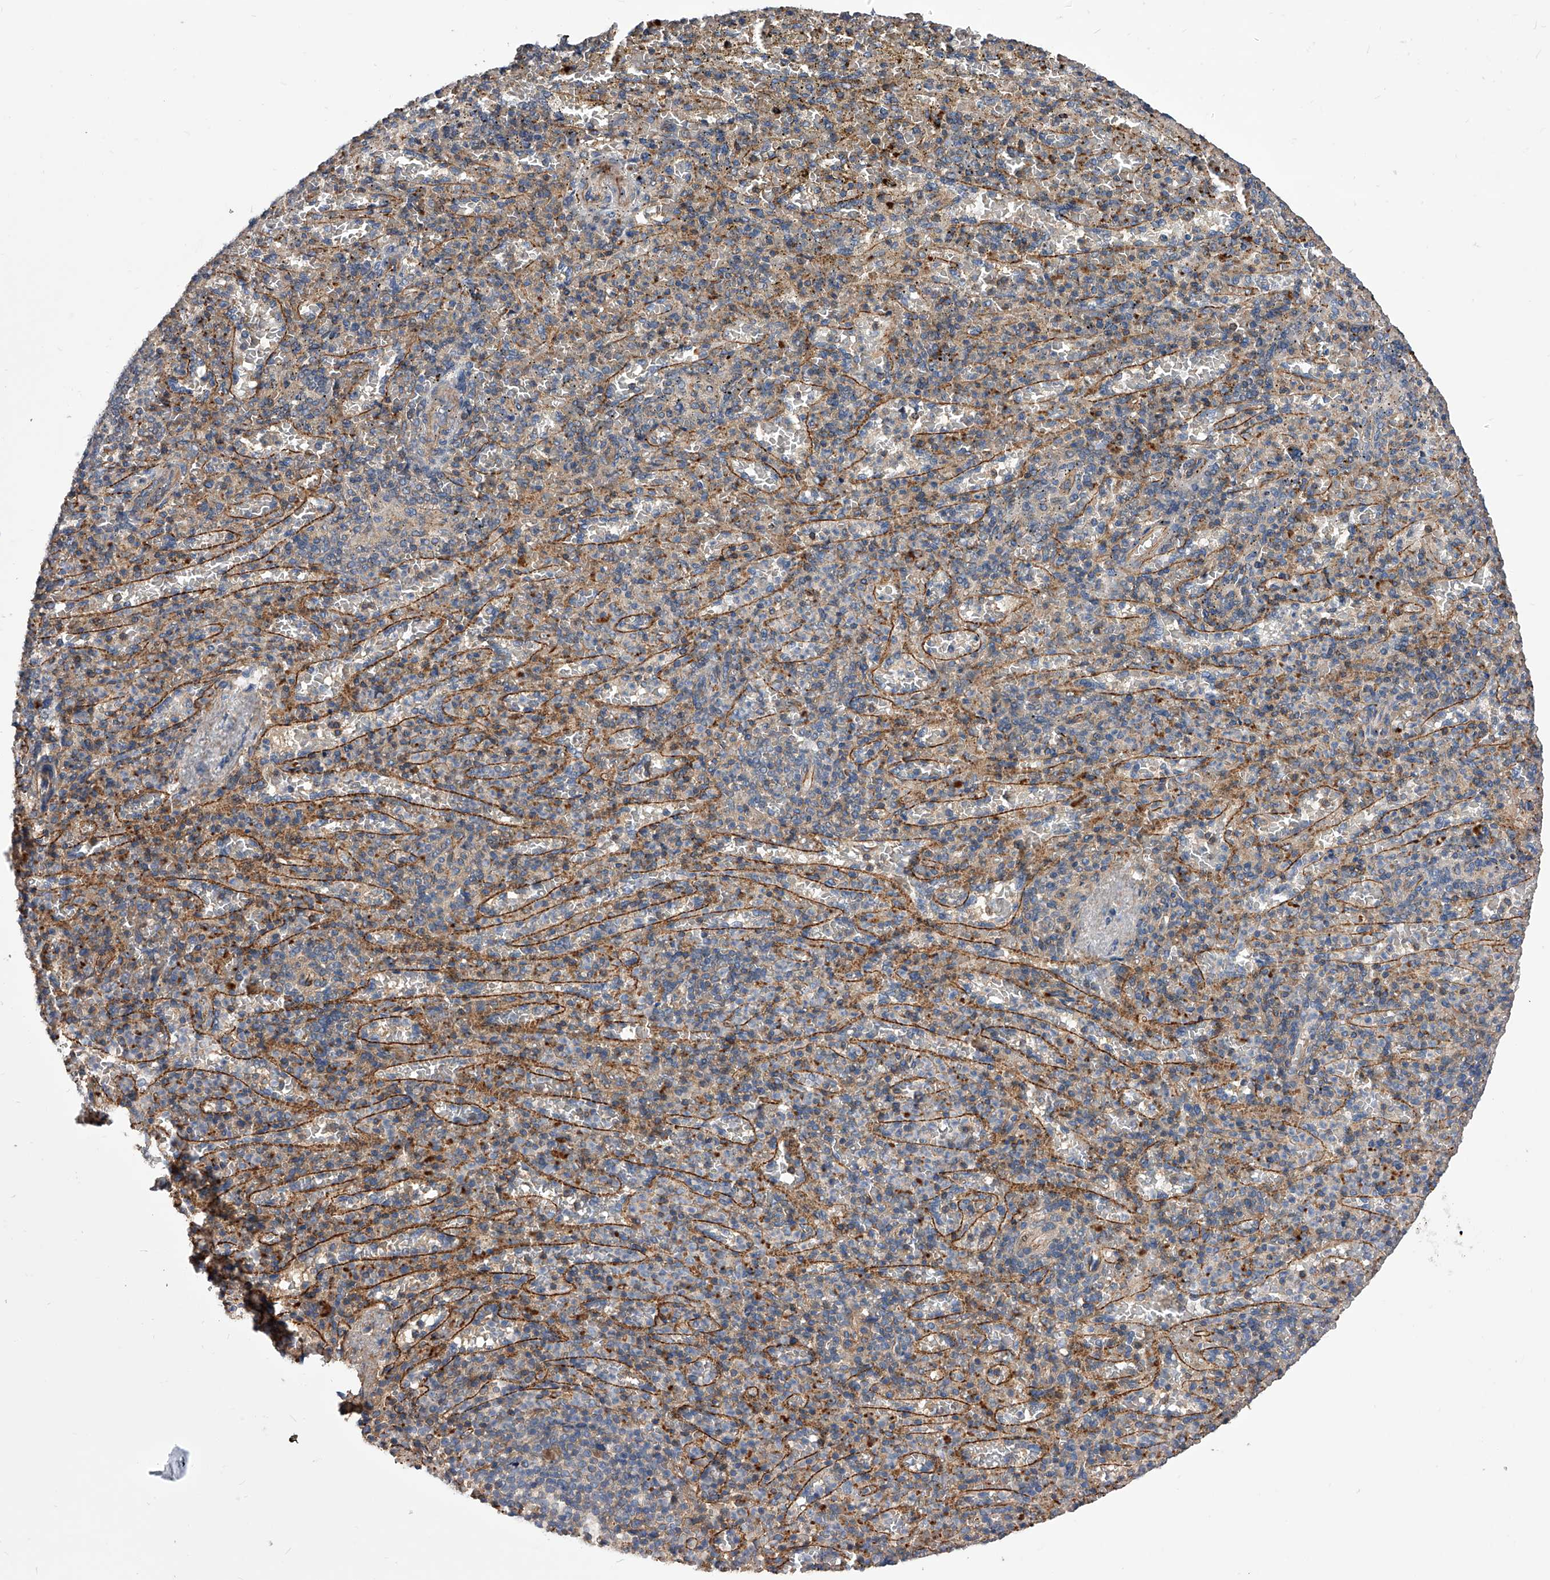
{"staining": {"intensity": "weak", "quantity": "25%-75%", "location": "cytoplasmic/membranous"}, "tissue": "spleen", "cell_type": "Cells in red pulp", "image_type": "normal", "snomed": [{"axis": "morphology", "description": "Normal tissue, NOS"}, {"axis": "topography", "description": "Spleen"}], "caption": "A low amount of weak cytoplasmic/membranous staining is present in about 25%-75% of cells in red pulp in benign spleen.", "gene": "CUL7", "patient": {"sex": "female", "age": 74}}